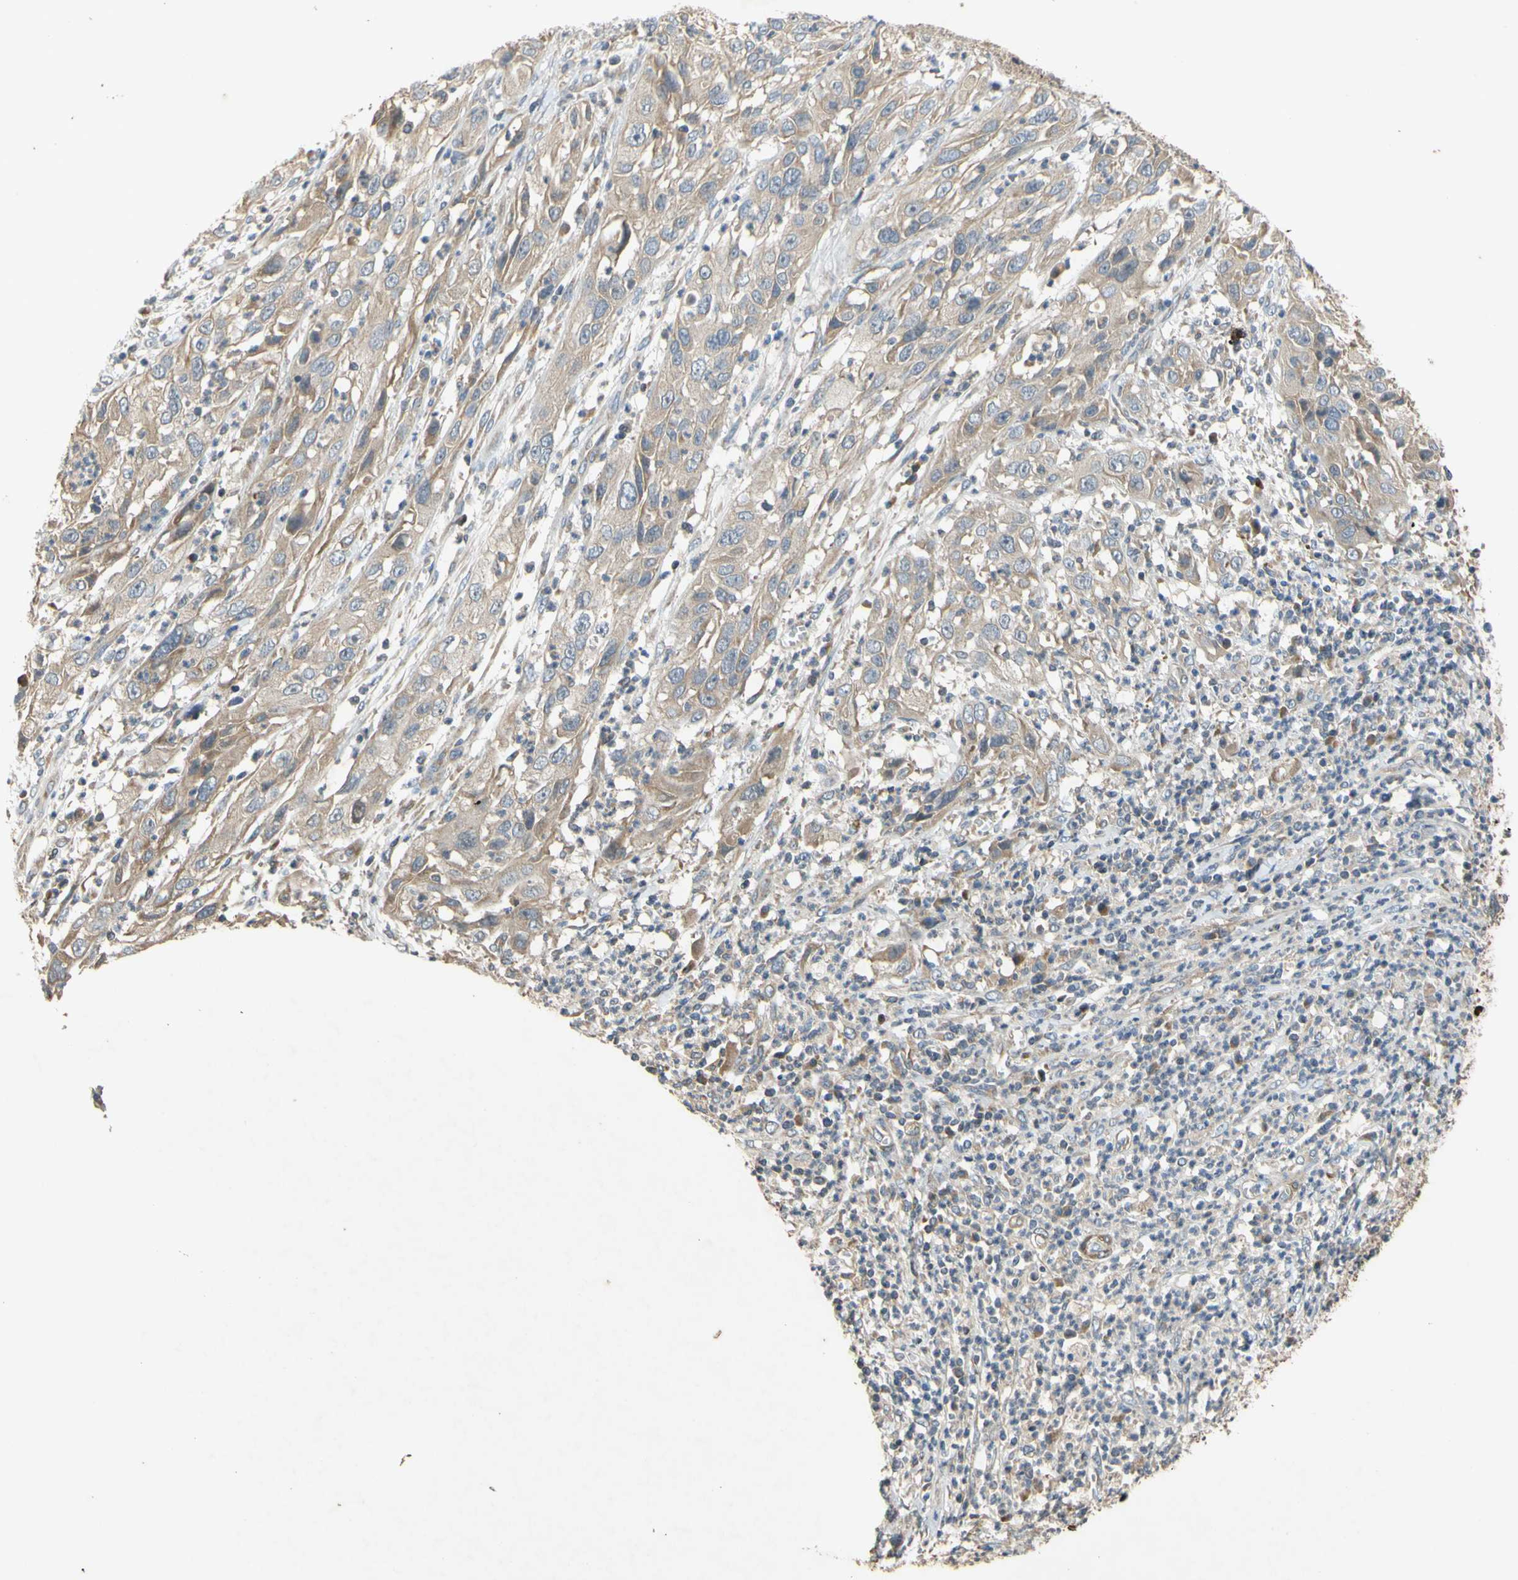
{"staining": {"intensity": "moderate", "quantity": ">75%", "location": "cytoplasmic/membranous"}, "tissue": "cervical cancer", "cell_type": "Tumor cells", "image_type": "cancer", "snomed": [{"axis": "morphology", "description": "Squamous cell carcinoma, NOS"}, {"axis": "topography", "description": "Cervix"}], "caption": "Immunohistochemical staining of cervical squamous cell carcinoma reveals medium levels of moderate cytoplasmic/membranous protein staining in approximately >75% of tumor cells.", "gene": "PARD6A", "patient": {"sex": "female", "age": 32}}